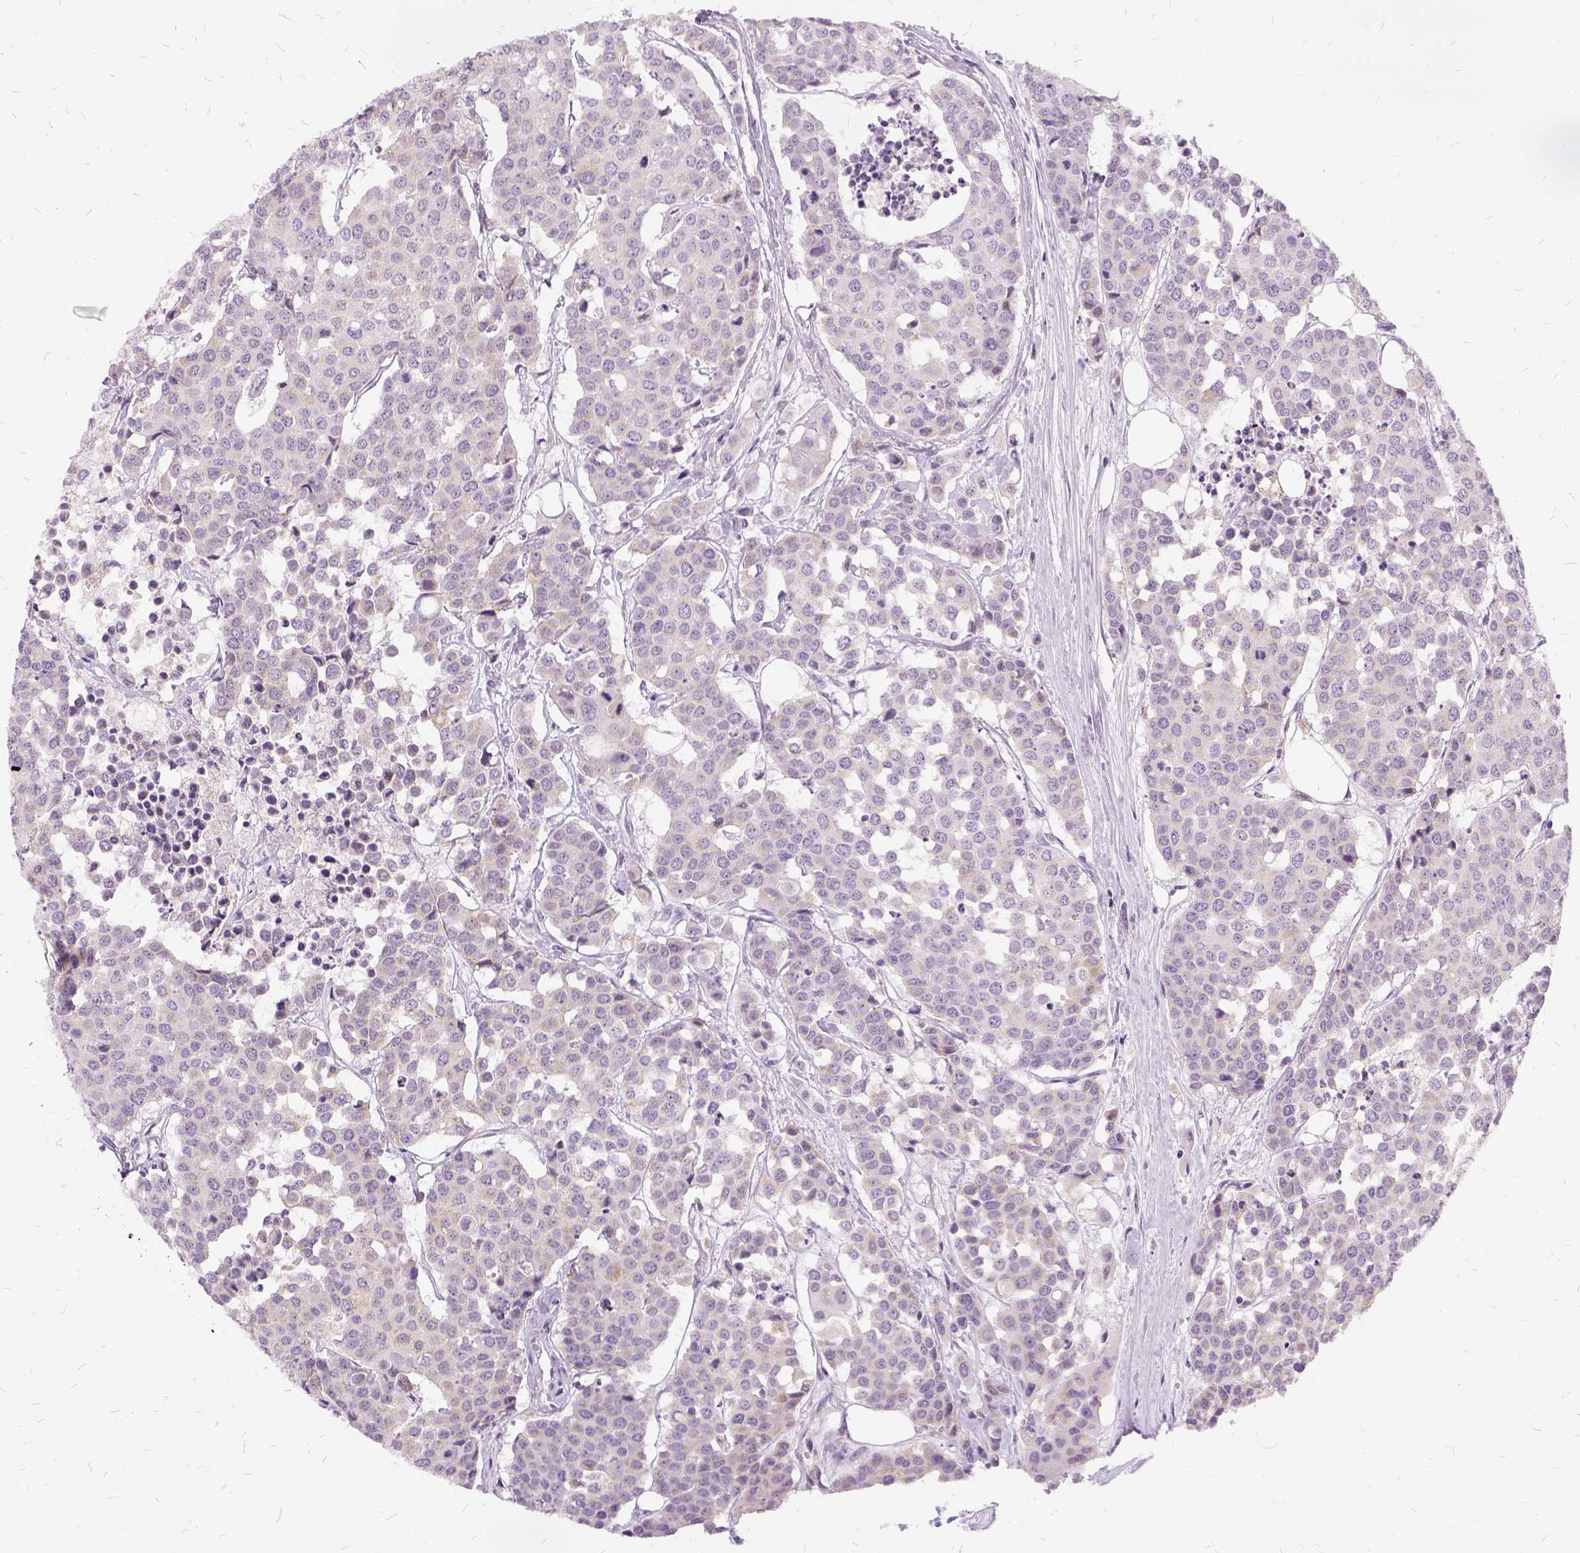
{"staining": {"intensity": "weak", "quantity": "<25%", "location": "cytoplasmic/membranous"}, "tissue": "carcinoid", "cell_type": "Tumor cells", "image_type": "cancer", "snomed": [{"axis": "morphology", "description": "Carcinoid, malignant, NOS"}, {"axis": "topography", "description": "Colon"}], "caption": "Carcinoid (malignant) stained for a protein using immunohistochemistry demonstrates no expression tumor cells.", "gene": "FDX1", "patient": {"sex": "male", "age": 81}}